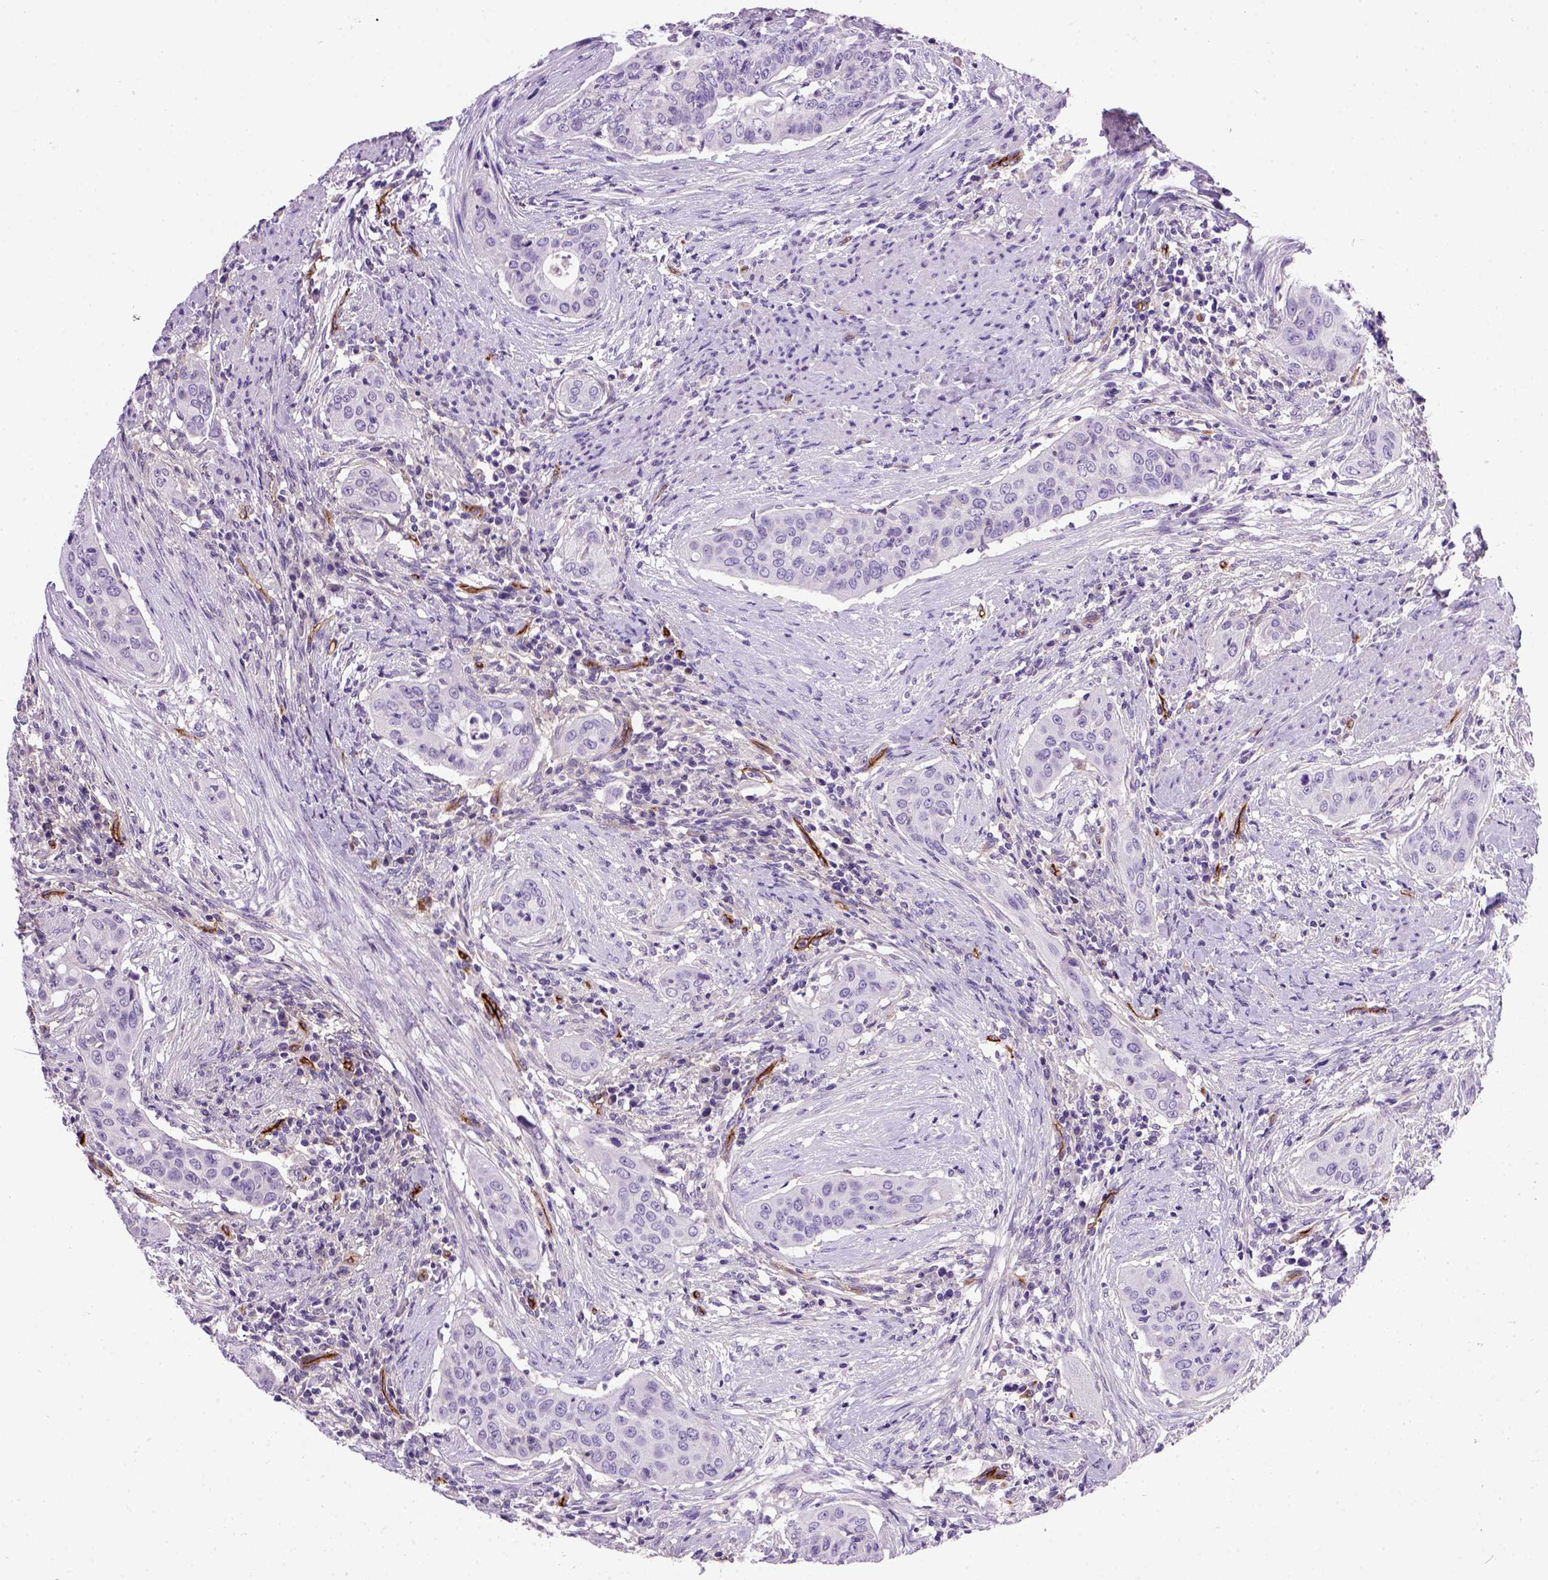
{"staining": {"intensity": "negative", "quantity": "none", "location": "none"}, "tissue": "urothelial cancer", "cell_type": "Tumor cells", "image_type": "cancer", "snomed": [{"axis": "morphology", "description": "Urothelial carcinoma, High grade"}, {"axis": "topography", "description": "Urinary bladder"}], "caption": "Tumor cells show no significant staining in high-grade urothelial carcinoma.", "gene": "ENG", "patient": {"sex": "male", "age": 82}}